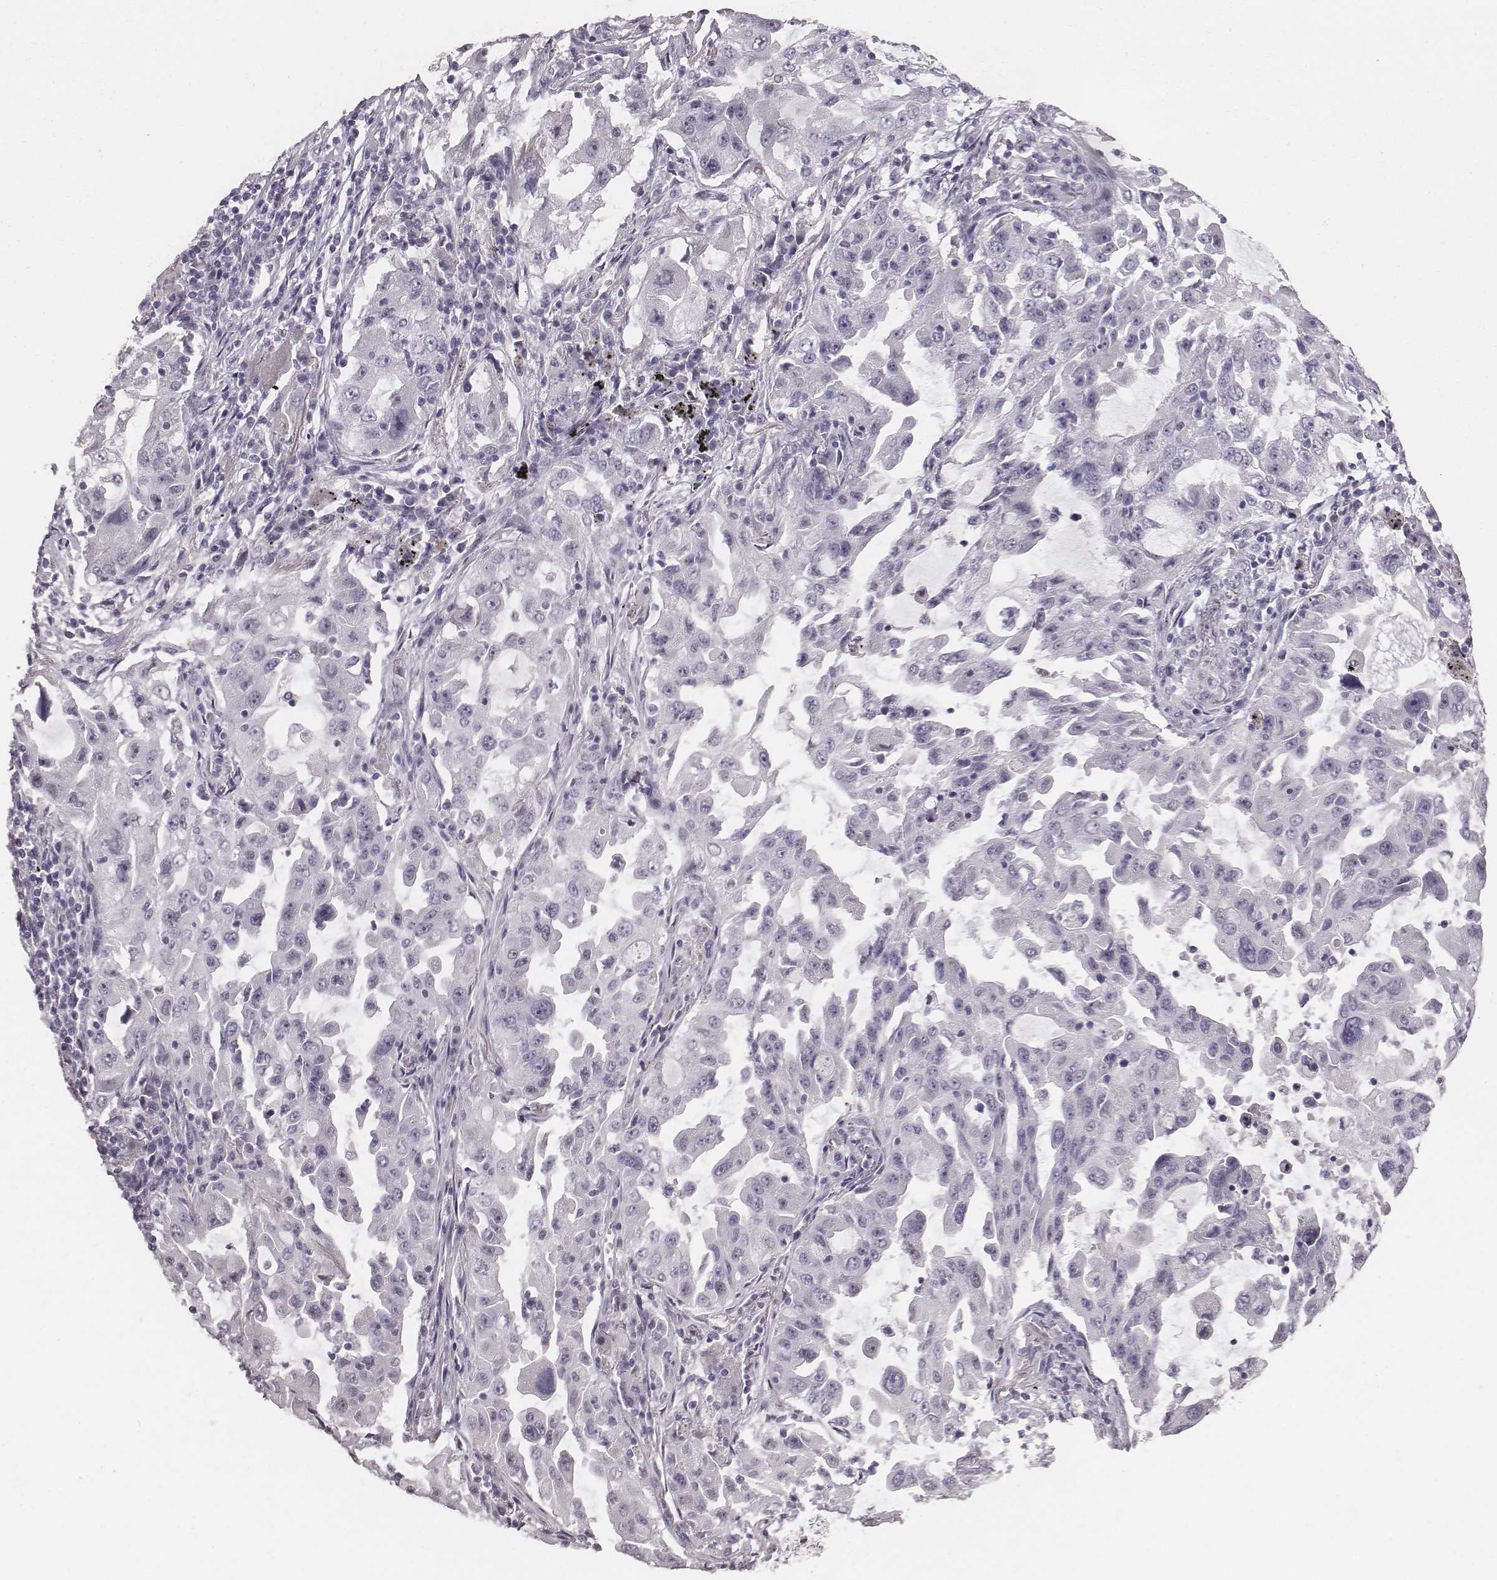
{"staining": {"intensity": "negative", "quantity": "none", "location": "none"}, "tissue": "lung cancer", "cell_type": "Tumor cells", "image_type": "cancer", "snomed": [{"axis": "morphology", "description": "Adenocarcinoma, NOS"}, {"axis": "topography", "description": "Lung"}], "caption": "Lung cancer stained for a protein using immunohistochemistry exhibits no staining tumor cells.", "gene": "CSHL1", "patient": {"sex": "female", "age": 61}}